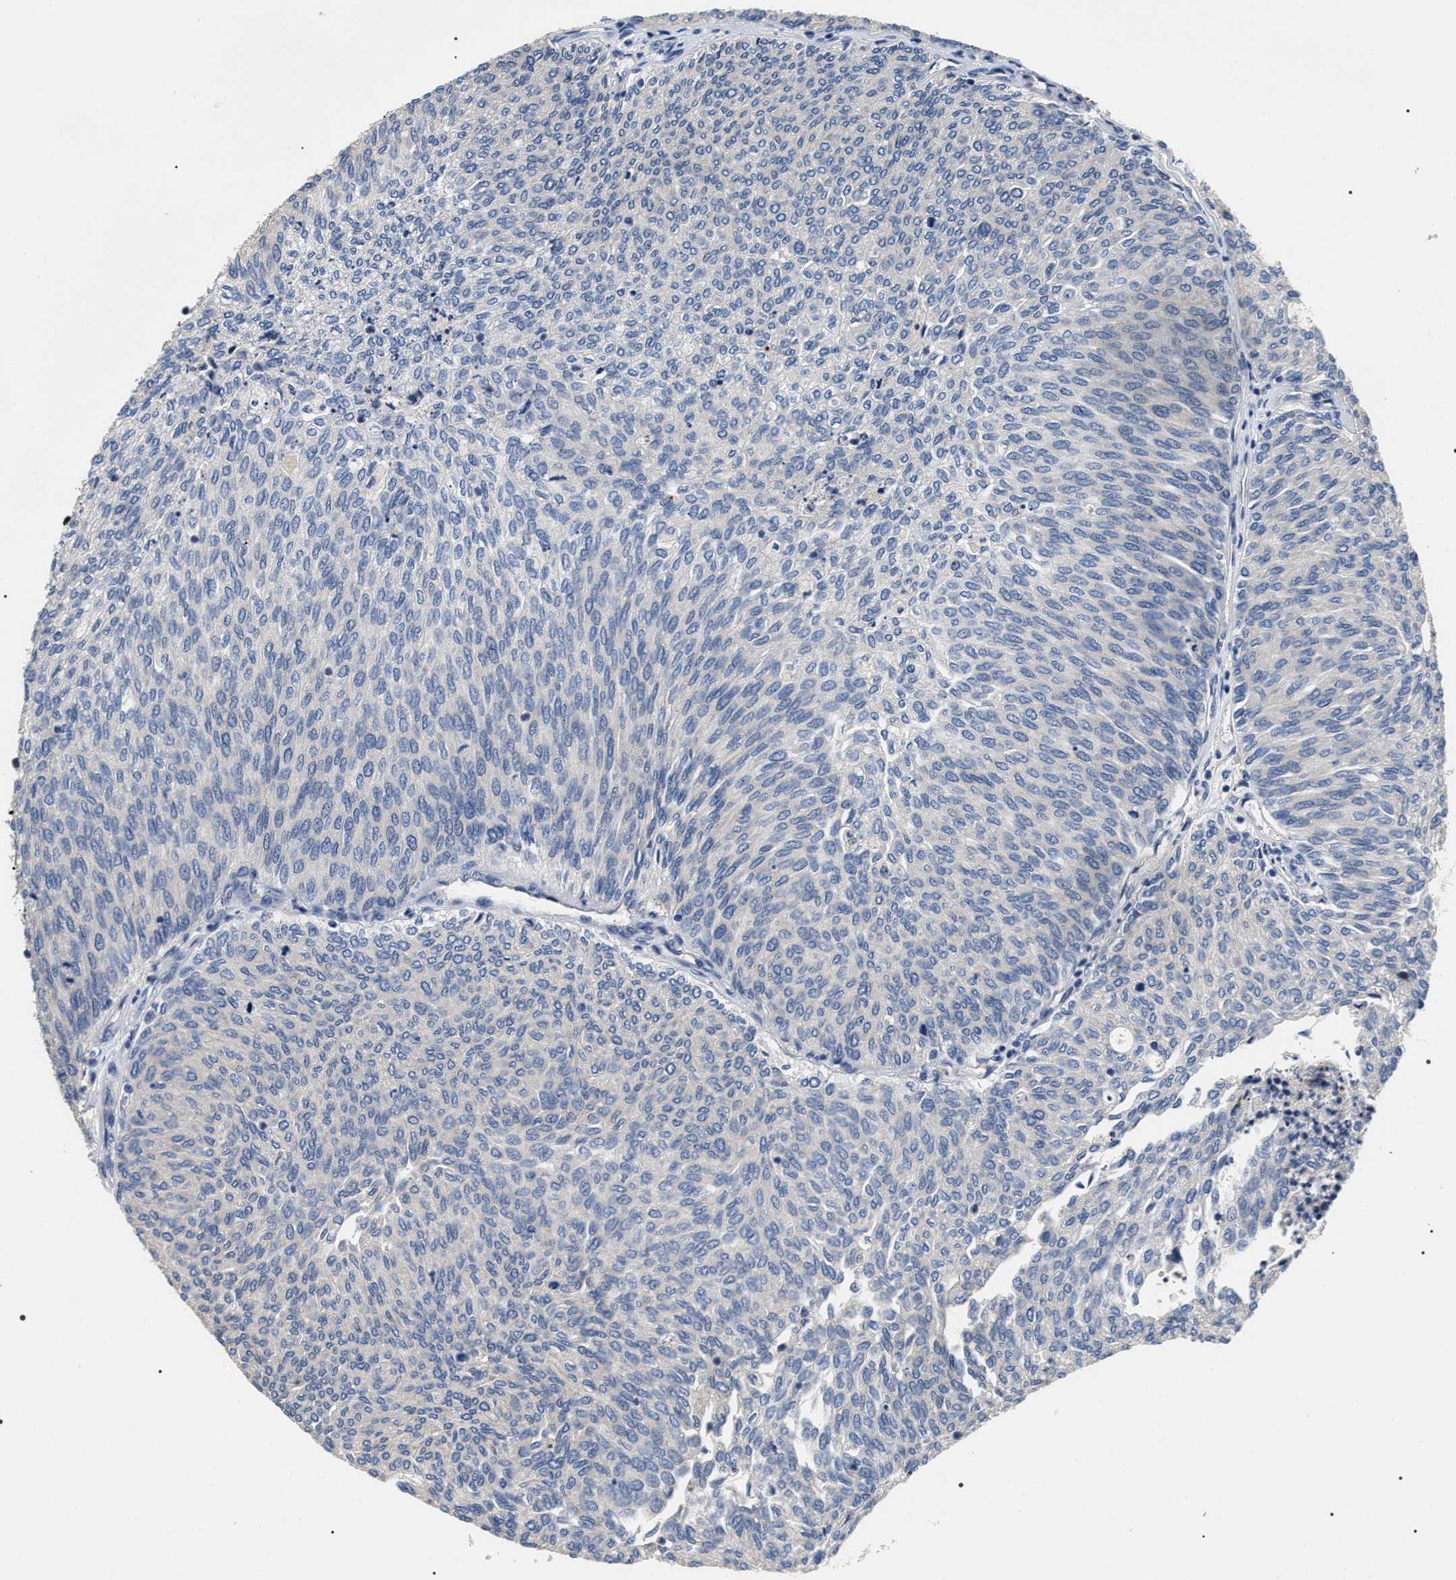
{"staining": {"intensity": "negative", "quantity": "none", "location": "none"}, "tissue": "urothelial cancer", "cell_type": "Tumor cells", "image_type": "cancer", "snomed": [{"axis": "morphology", "description": "Urothelial carcinoma, Low grade"}, {"axis": "topography", "description": "Urinary bladder"}], "caption": "IHC of urothelial cancer shows no staining in tumor cells.", "gene": "IFT81", "patient": {"sex": "female", "age": 79}}